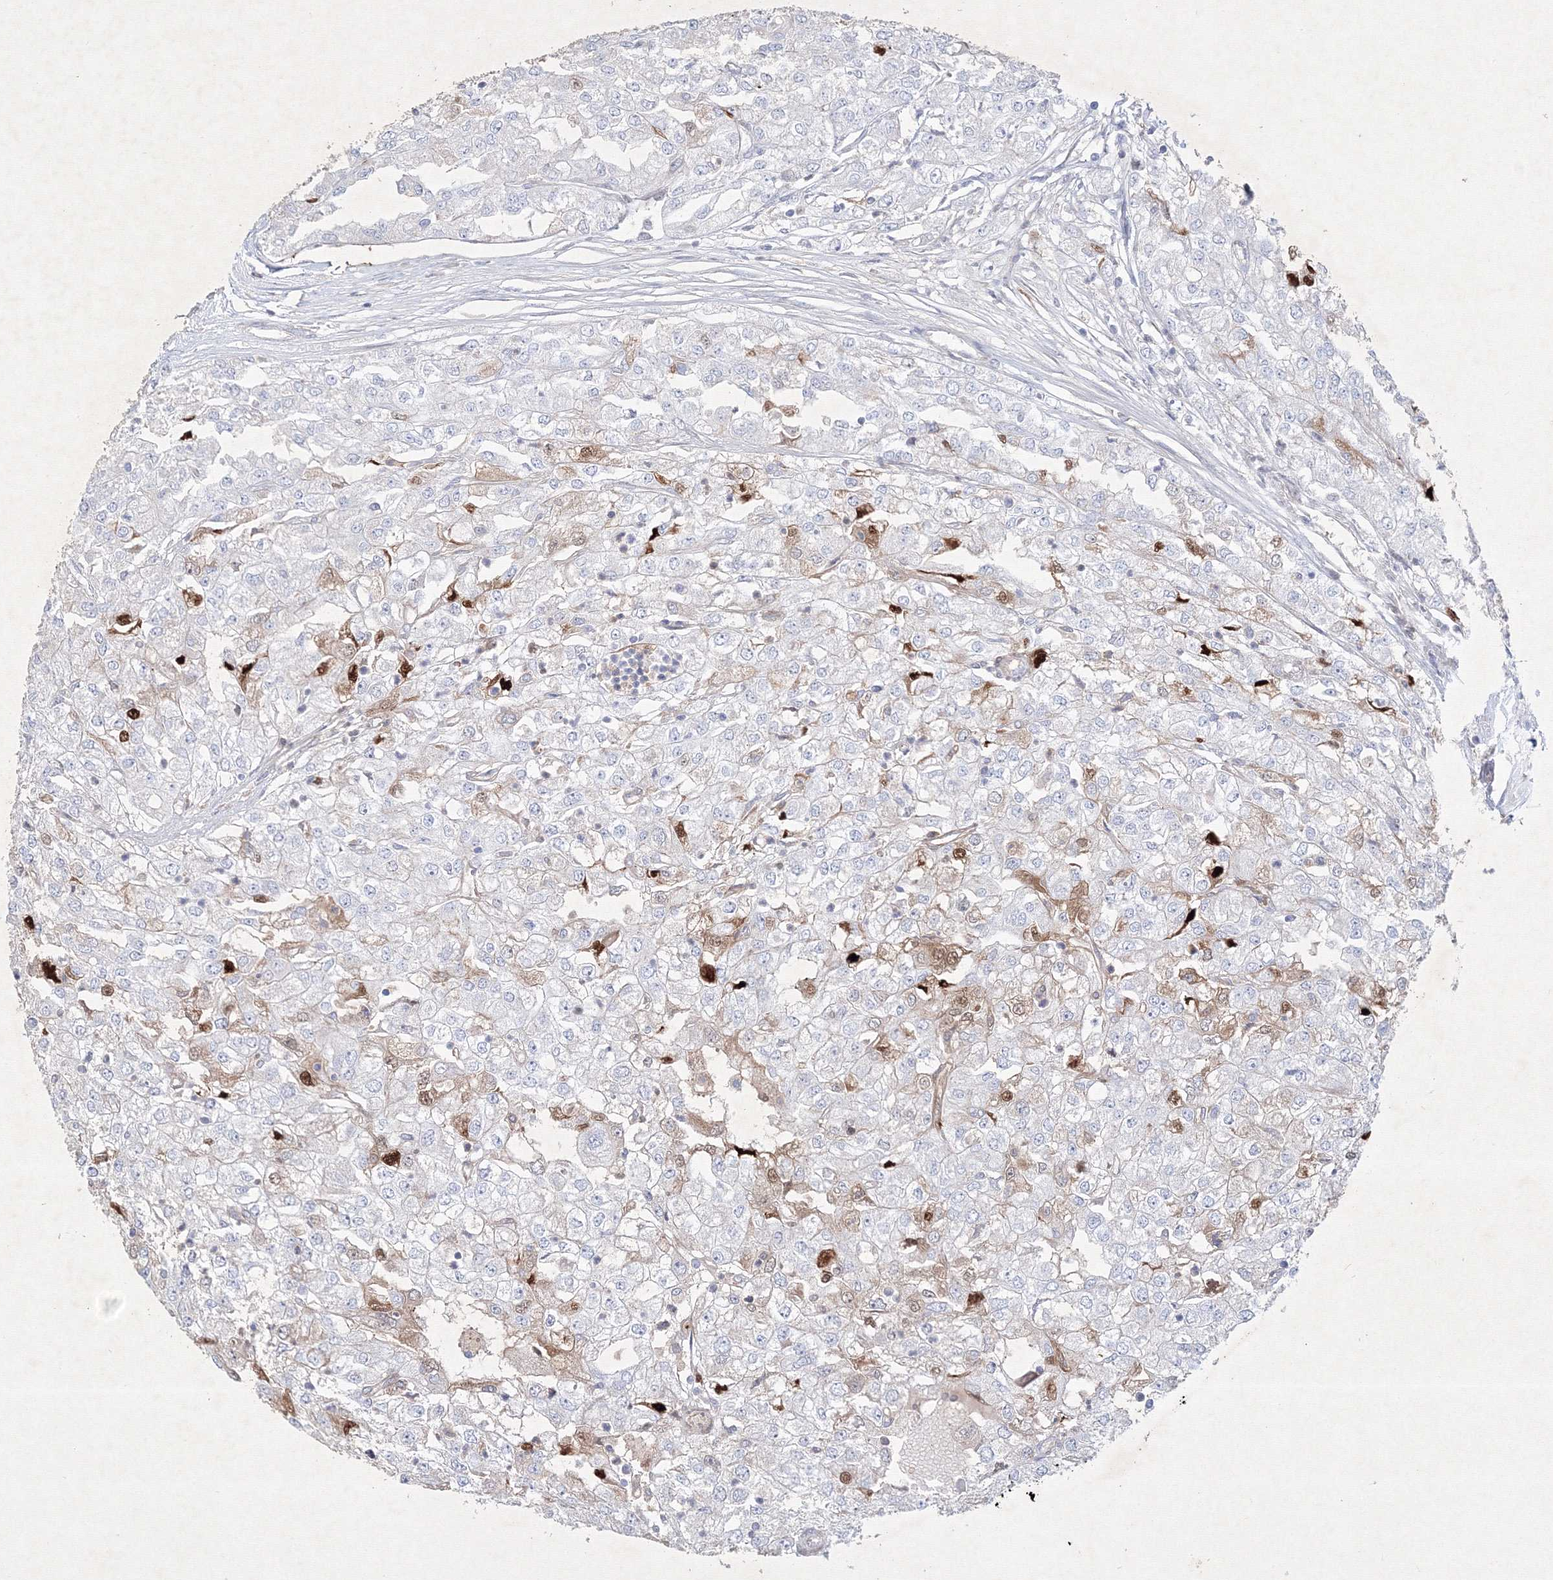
{"staining": {"intensity": "moderate", "quantity": "<25%", "location": "cytoplasmic/membranous,nuclear"}, "tissue": "renal cancer", "cell_type": "Tumor cells", "image_type": "cancer", "snomed": [{"axis": "morphology", "description": "Adenocarcinoma, NOS"}, {"axis": "topography", "description": "Kidney"}], "caption": "Approximately <25% of tumor cells in renal adenocarcinoma demonstrate moderate cytoplasmic/membranous and nuclear protein expression as visualized by brown immunohistochemical staining.", "gene": "CXXC4", "patient": {"sex": "female", "age": 54}}